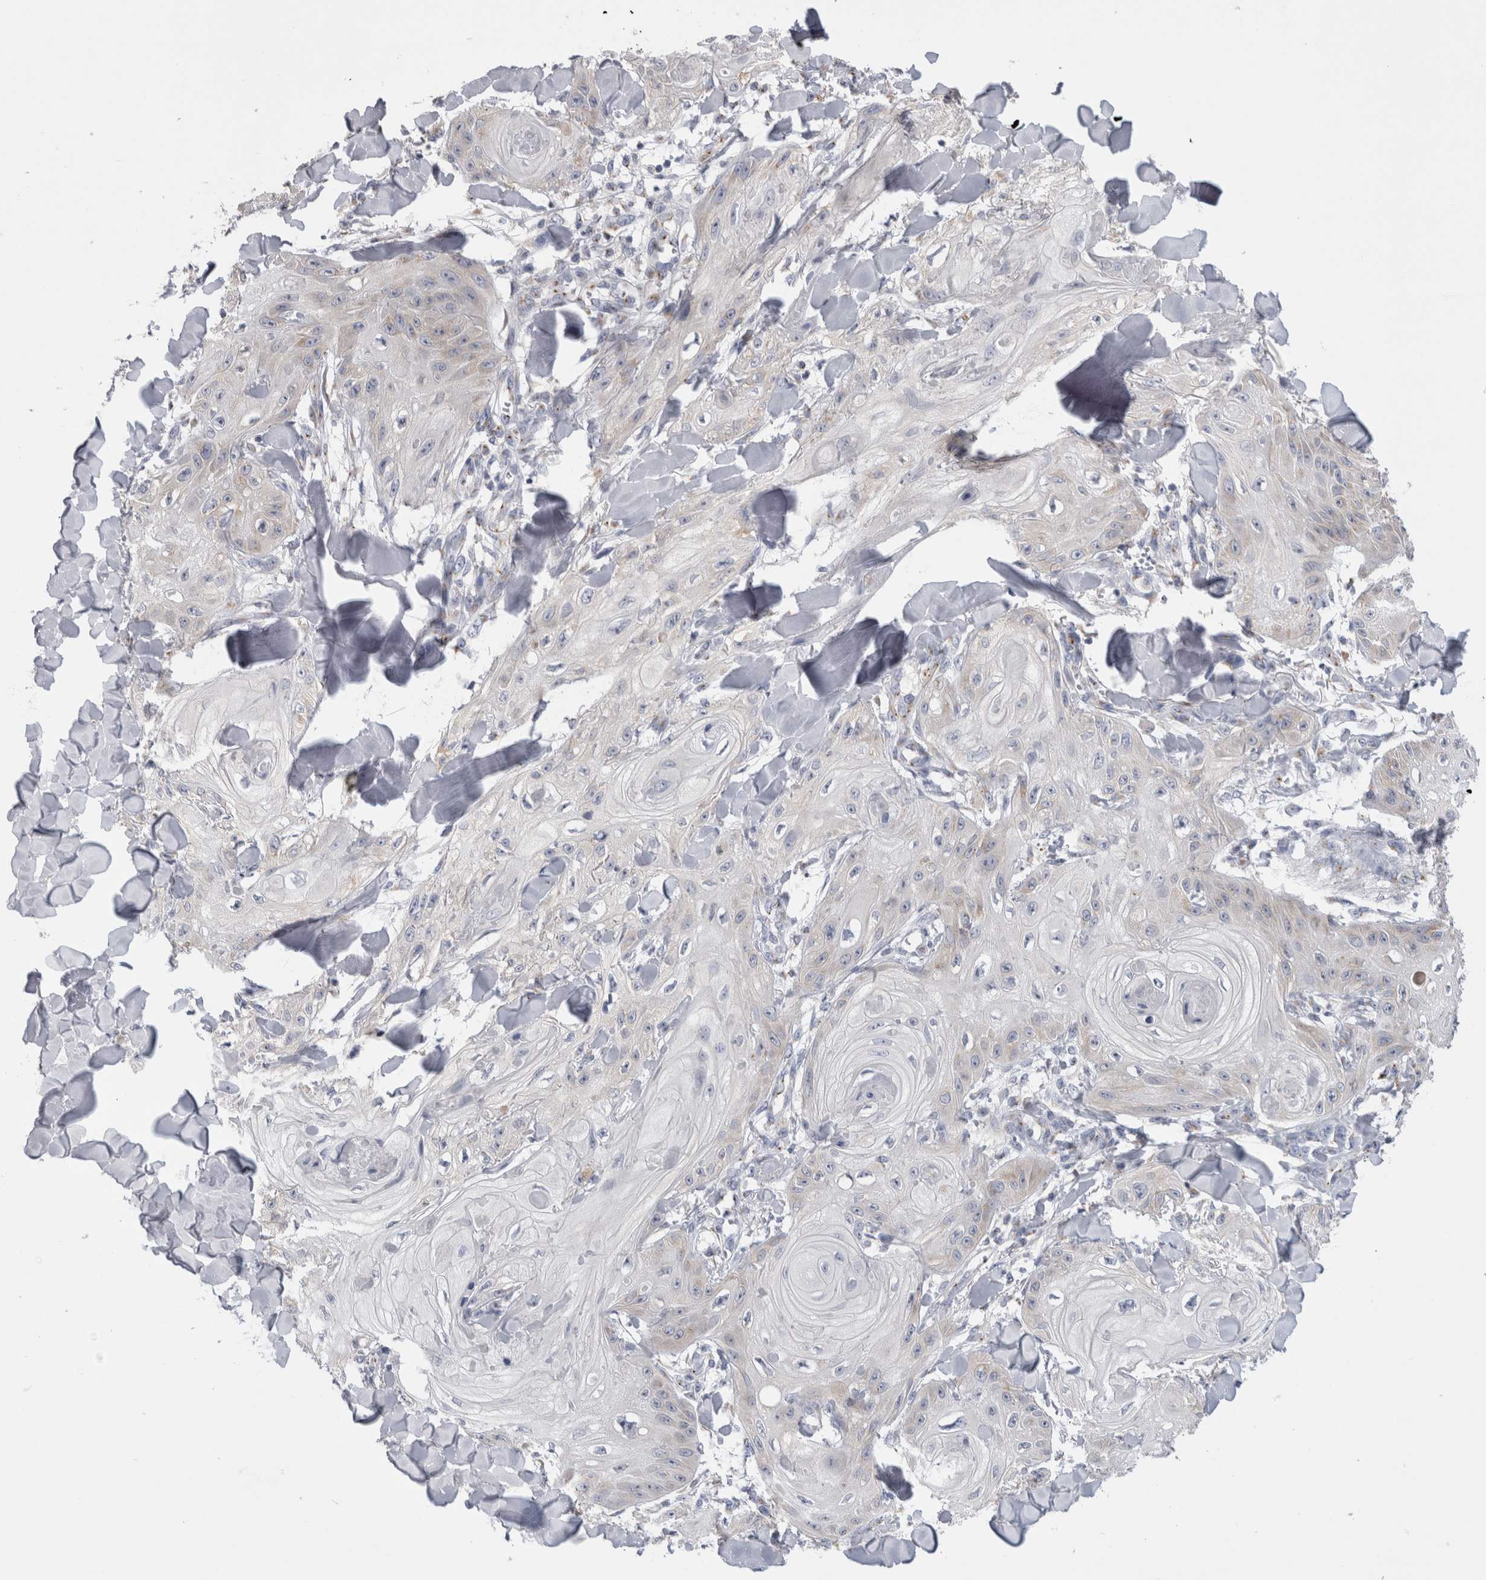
{"staining": {"intensity": "negative", "quantity": "none", "location": "none"}, "tissue": "skin cancer", "cell_type": "Tumor cells", "image_type": "cancer", "snomed": [{"axis": "morphology", "description": "Squamous cell carcinoma, NOS"}, {"axis": "topography", "description": "Skin"}], "caption": "Tumor cells are negative for protein expression in human skin squamous cell carcinoma.", "gene": "AKAP9", "patient": {"sex": "male", "age": 74}}